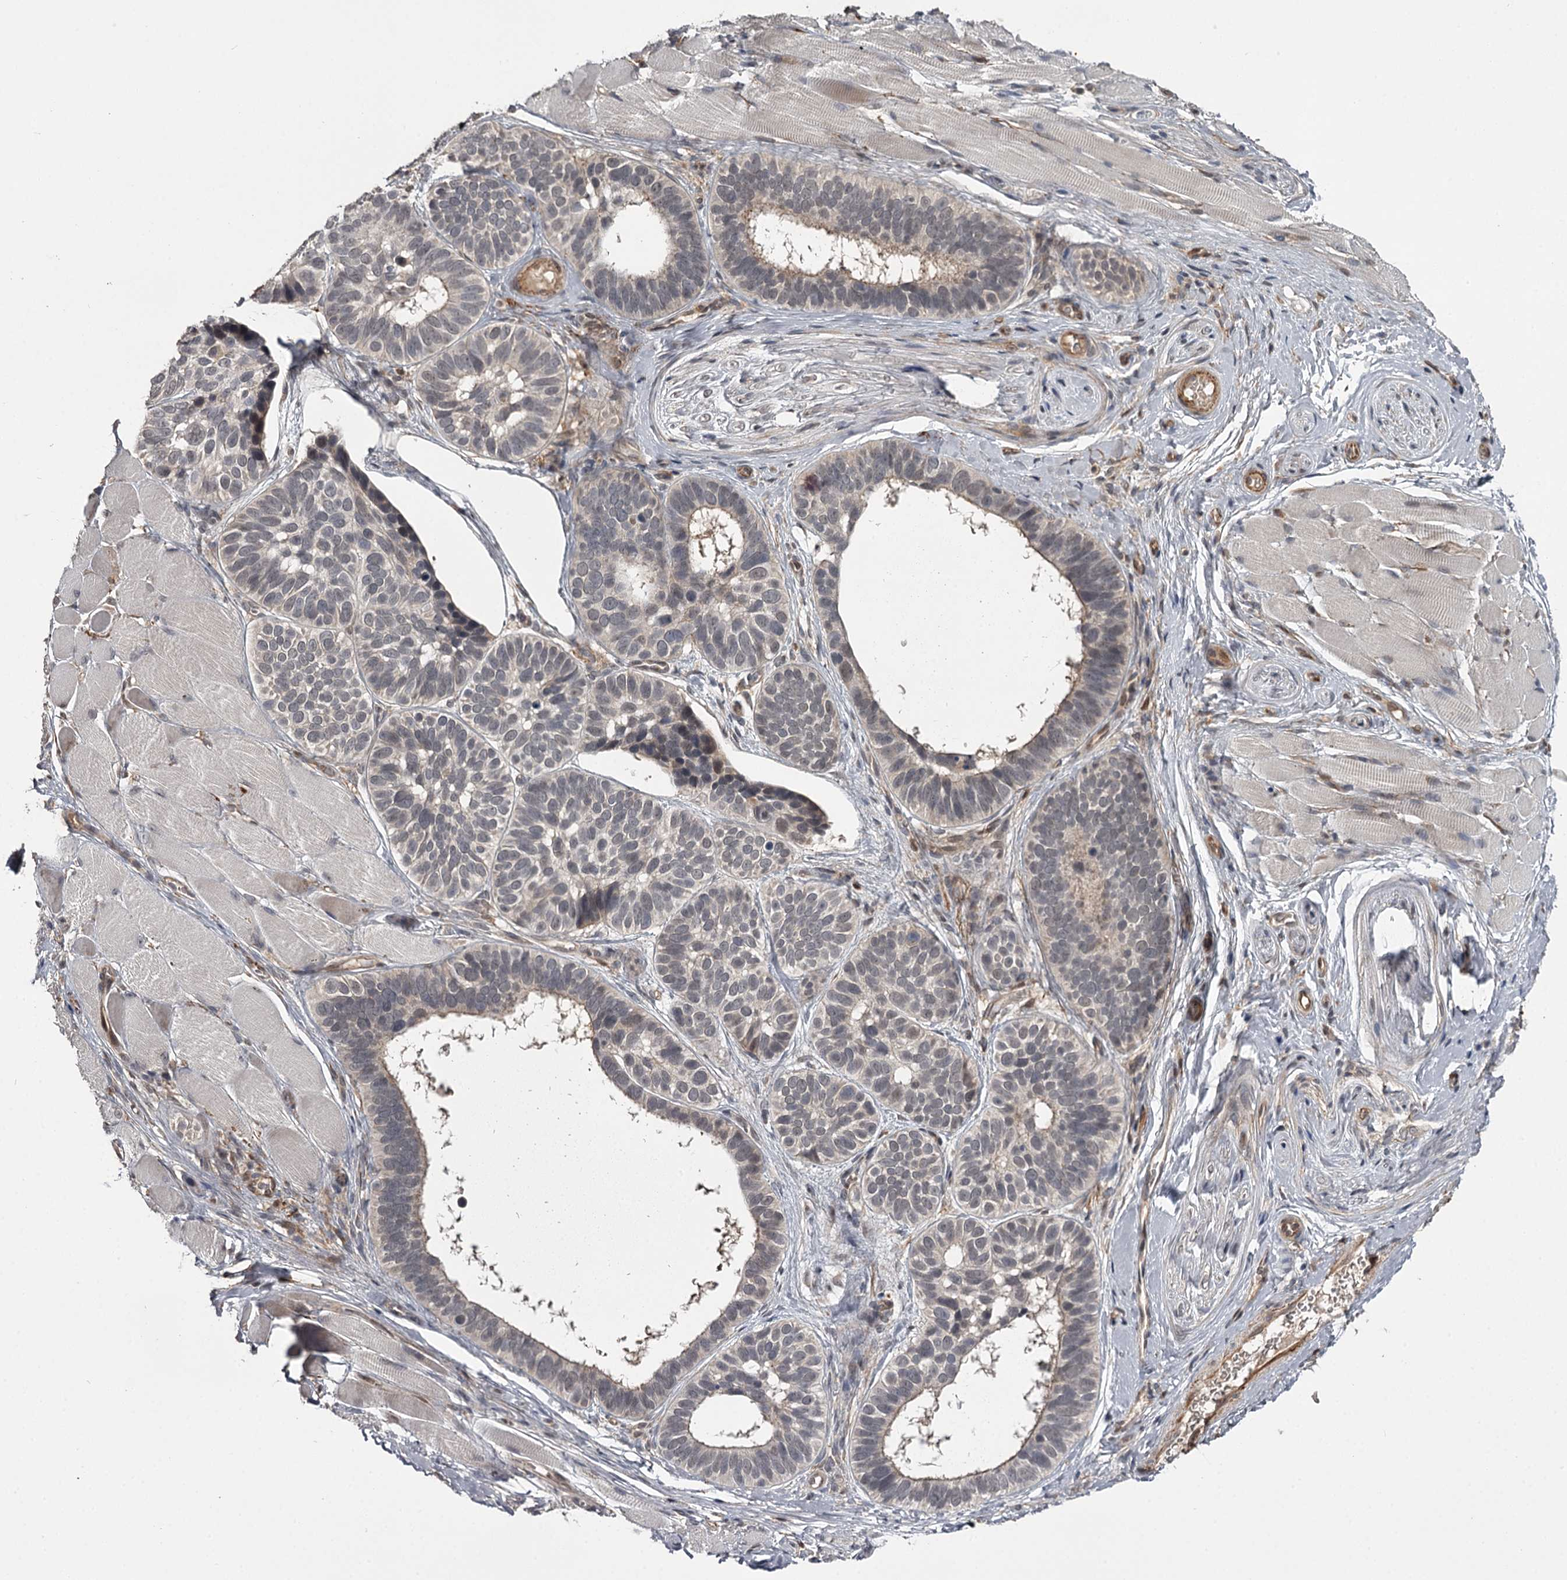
{"staining": {"intensity": "moderate", "quantity": "<25%", "location": "cytoplasmic/membranous"}, "tissue": "skin cancer", "cell_type": "Tumor cells", "image_type": "cancer", "snomed": [{"axis": "morphology", "description": "Basal cell carcinoma"}, {"axis": "topography", "description": "Skin"}], "caption": "A low amount of moderate cytoplasmic/membranous staining is identified in about <25% of tumor cells in skin cancer tissue.", "gene": "CWF19L2", "patient": {"sex": "male", "age": 62}}